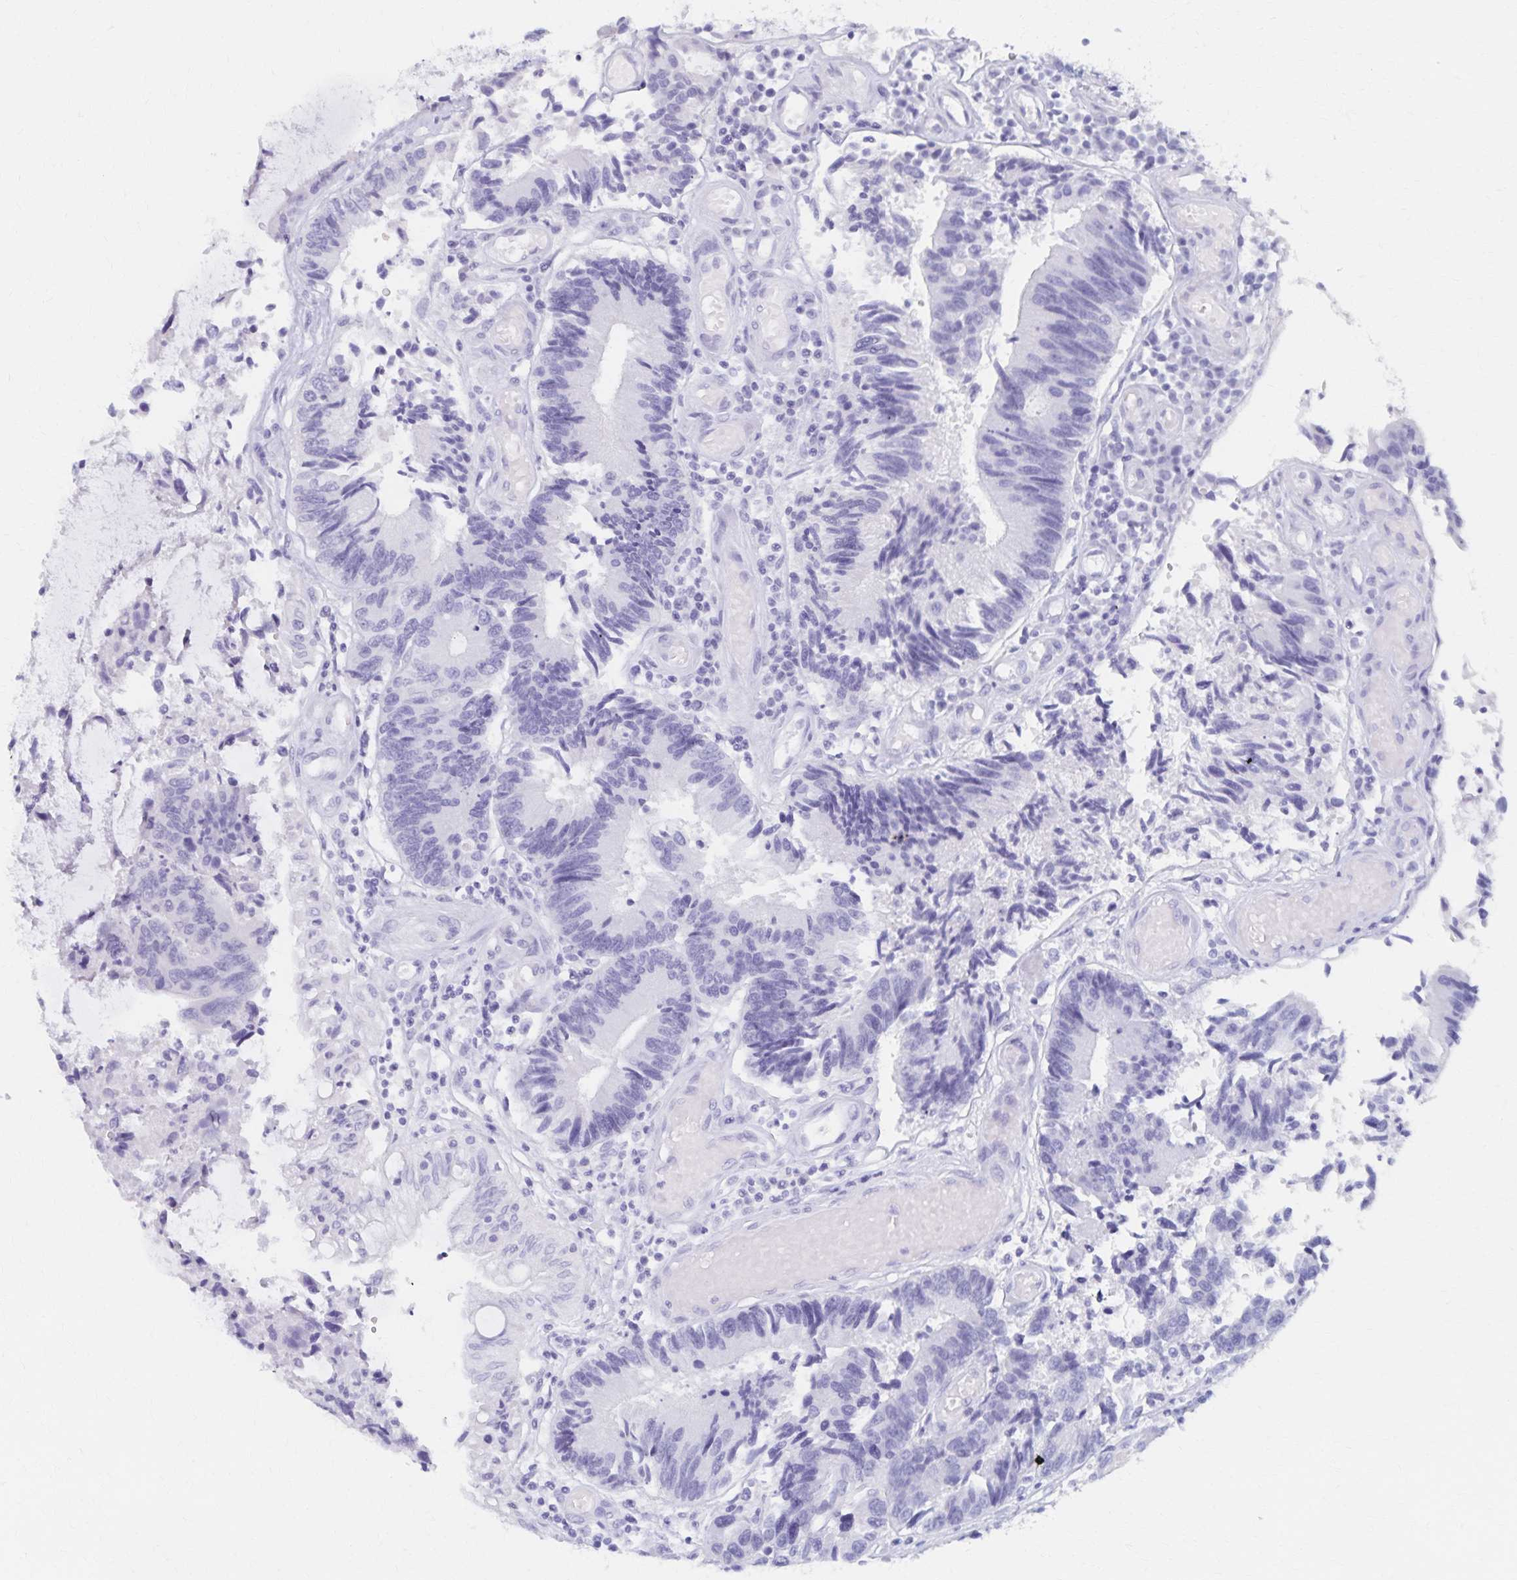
{"staining": {"intensity": "negative", "quantity": "none", "location": "none"}, "tissue": "colorectal cancer", "cell_type": "Tumor cells", "image_type": "cancer", "snomed": [{"axis": "morphology", "description": "Adenocarcinoma, NOS"}, {"axis": "topography", "description": "Colon"}], "caption": "The immunohistochemistry (IHC) micrograph has no significant expression in tumor cells of colorectal cancer tissue.", "gene": "C2orf50", "patient": {"sex": "female", "age": 67}}